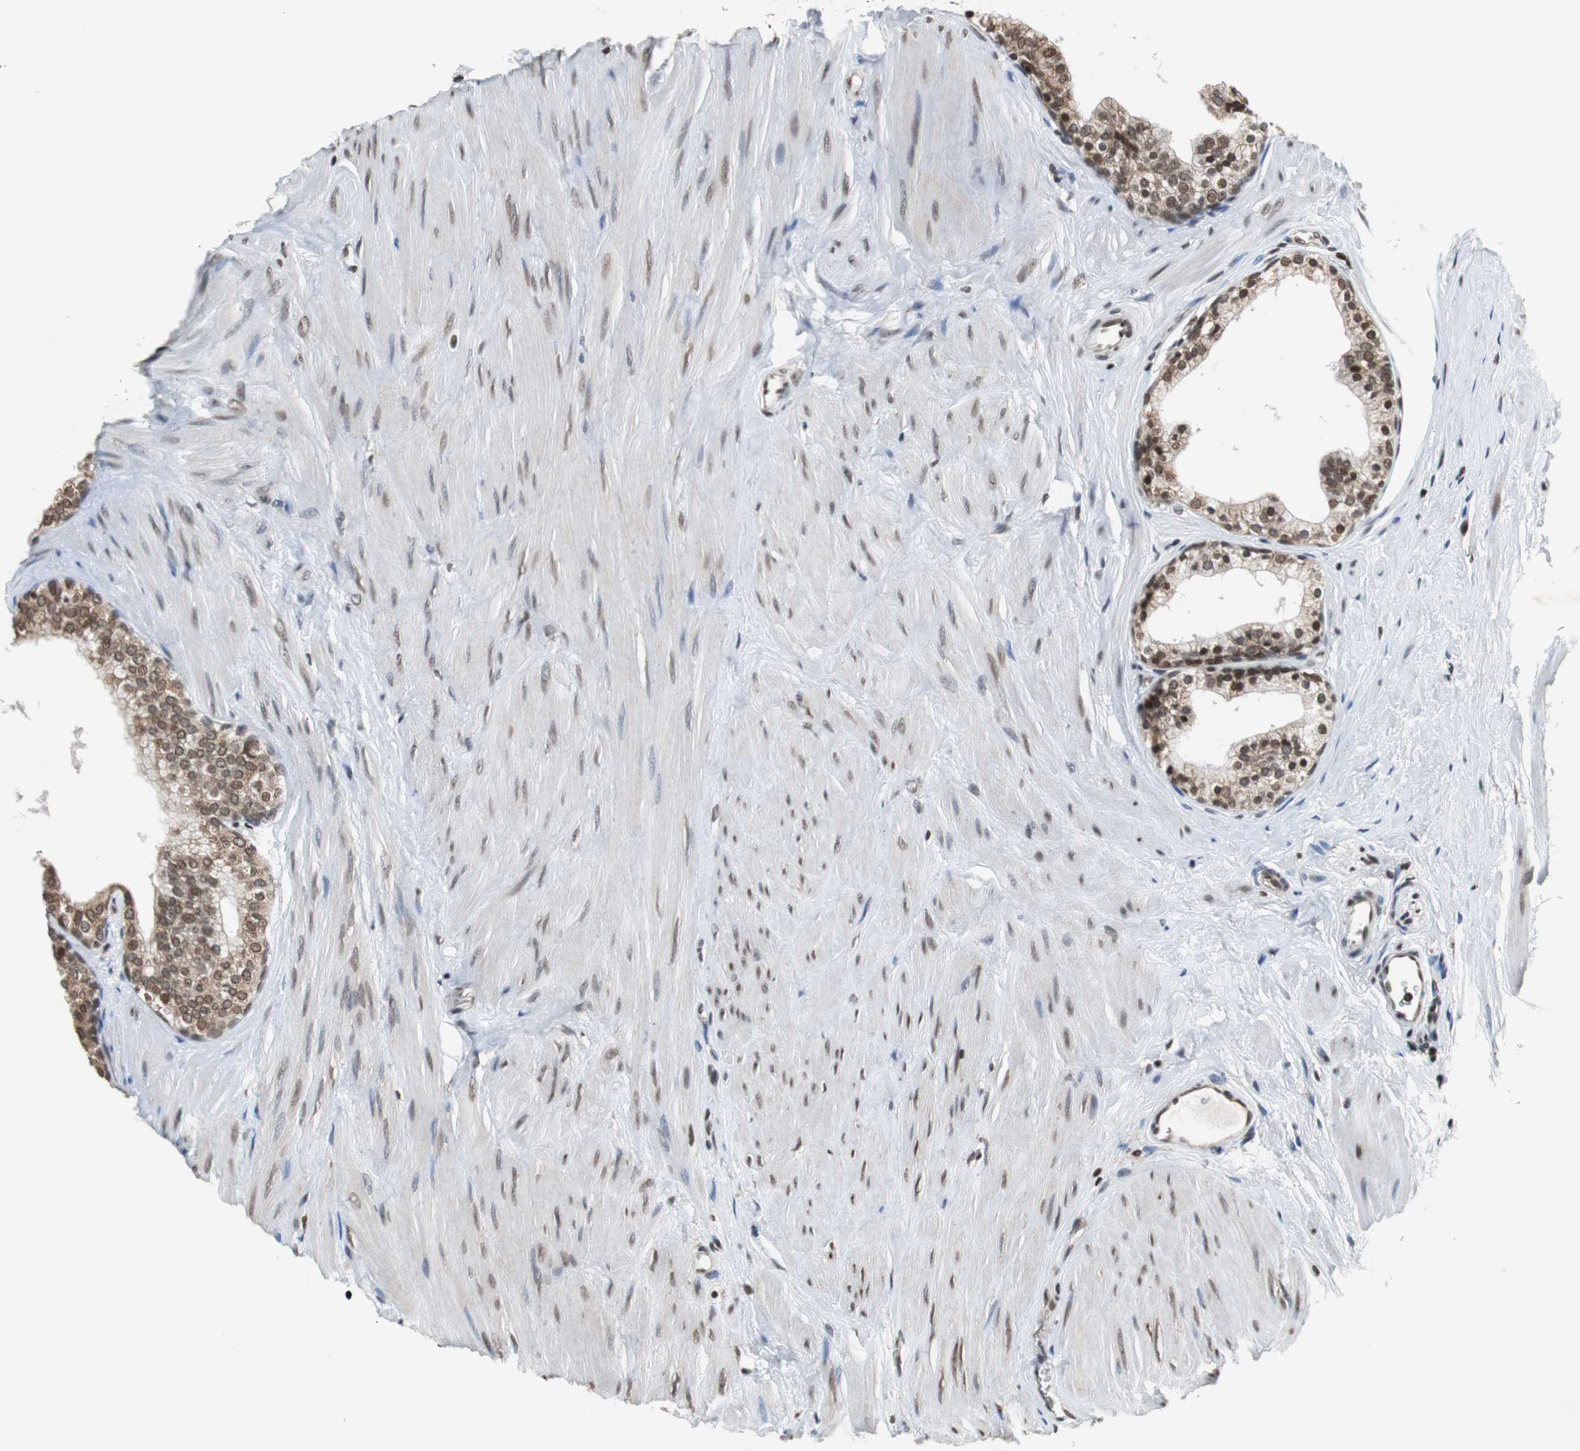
{"staining": {"intensity": "moderate", "quantity": ">75%", "location": "cytoplasmic/membranous,nuclear"}, "tissue": "prostate", "cell_type": "Glandular cells", "image_type": "normal", "snomed": [{"axis": "morphology", "description": "Normal tissue, NOS"}, {"axis": "topography", "description": "Prostate"}], "caption": "IHC (DAB) staining of benign prostate demonstrates moderate cytoplasmic/membranous,nuclear protein staining in approximately >75% of glandular cells. Using DAB (3,3'-diaminobenzidine) (brown) and hematoxylin (blue) stains, captured at high magnification using brightfield microscopy.", "gene": "REST", "patient": {"sex": "male", "age": 60}}